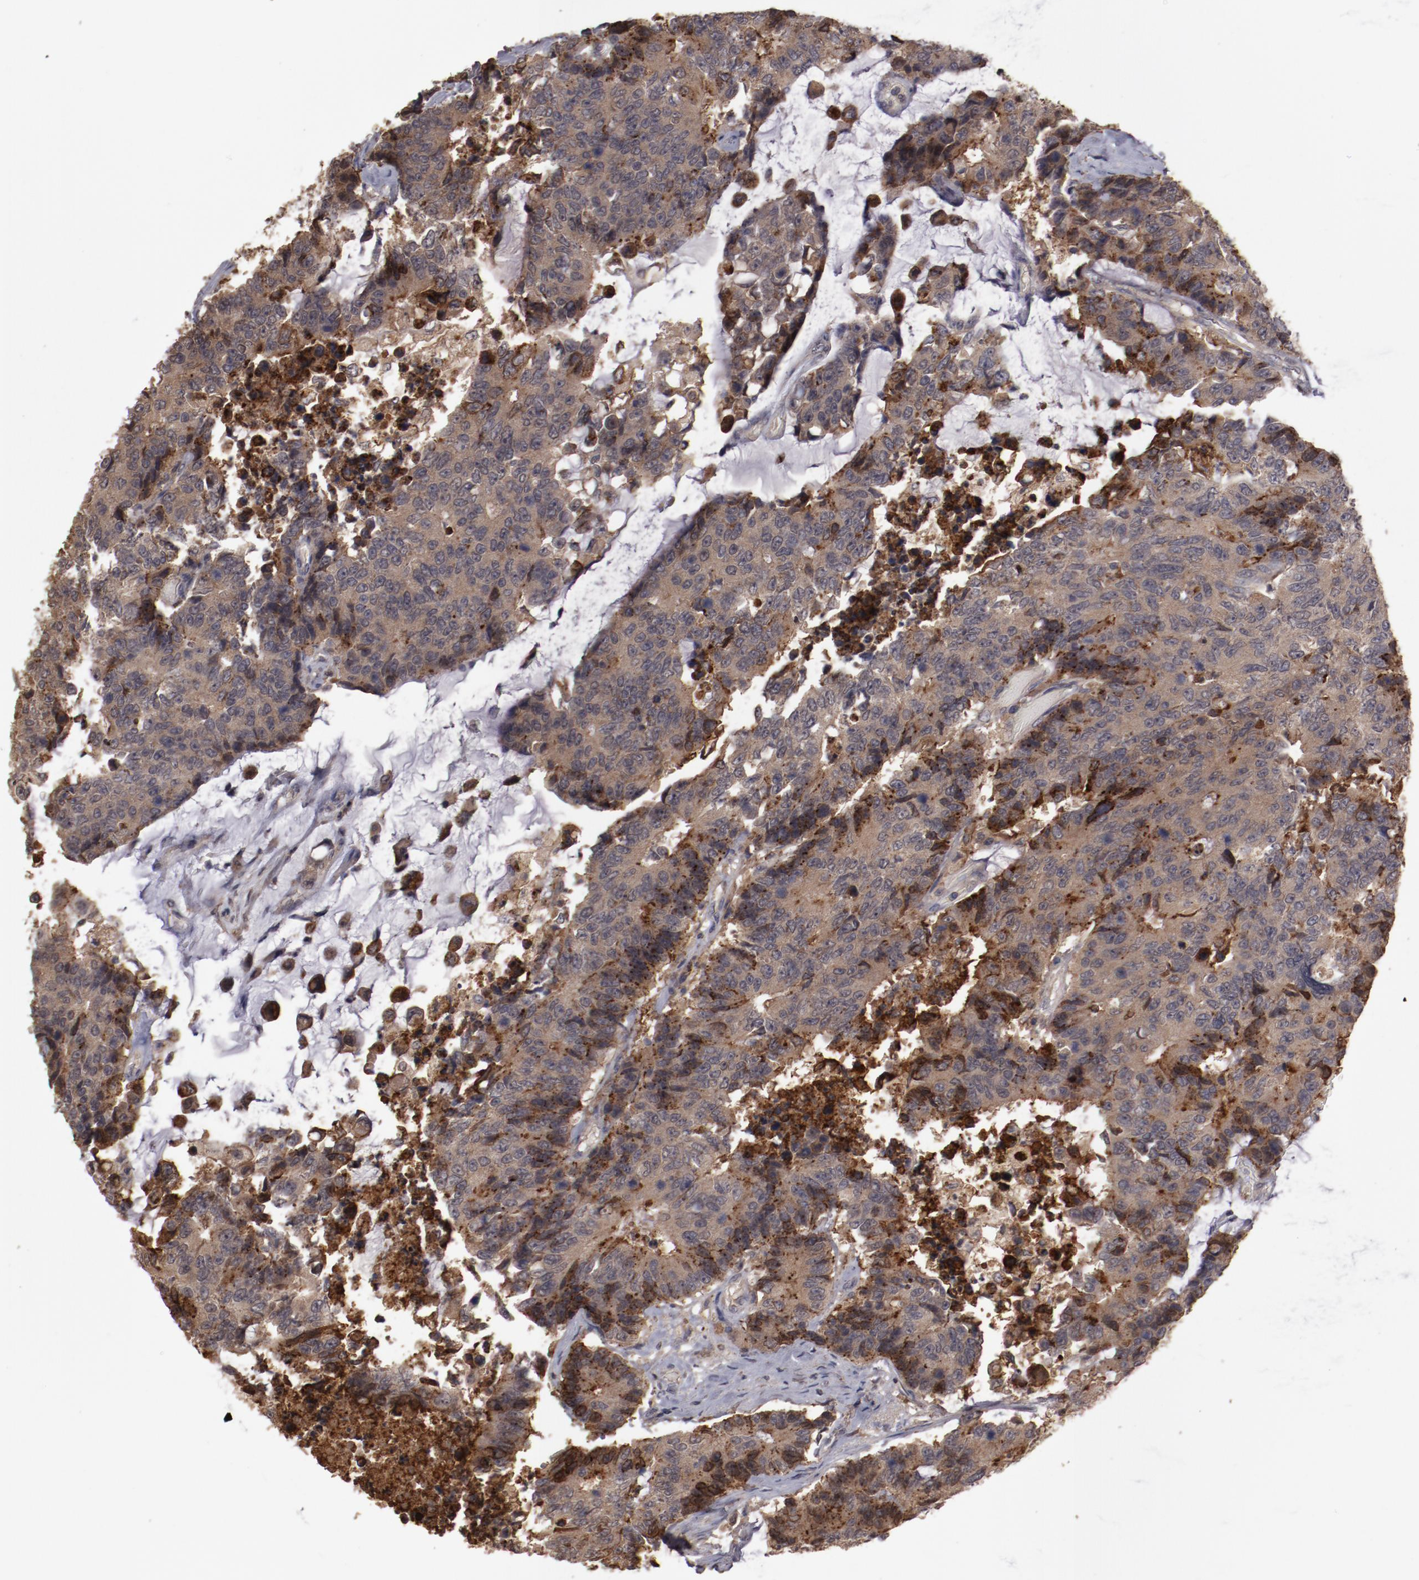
{"staining": {"intensity": "moderate", "quantity": ">75%", "location": "cytoplasmic/membranous"}, "tissue": "colorectal cancer", "cell_type": "Tumor cells", "image_type": "cancer", "snomed": [{"axis": "morphology", "description": "Adenocarcinoma, NOS"}, {"axis": "topography", "description": "Colon"}], "caption": "IHC of adenocarcinoma (colorectal) reveals medium levels of moderate cytoplasmic/membranous expression in about >75% of tumor cells.", "gene": "LRRC75B", "patient": {"sex": "female", "age": 86}}